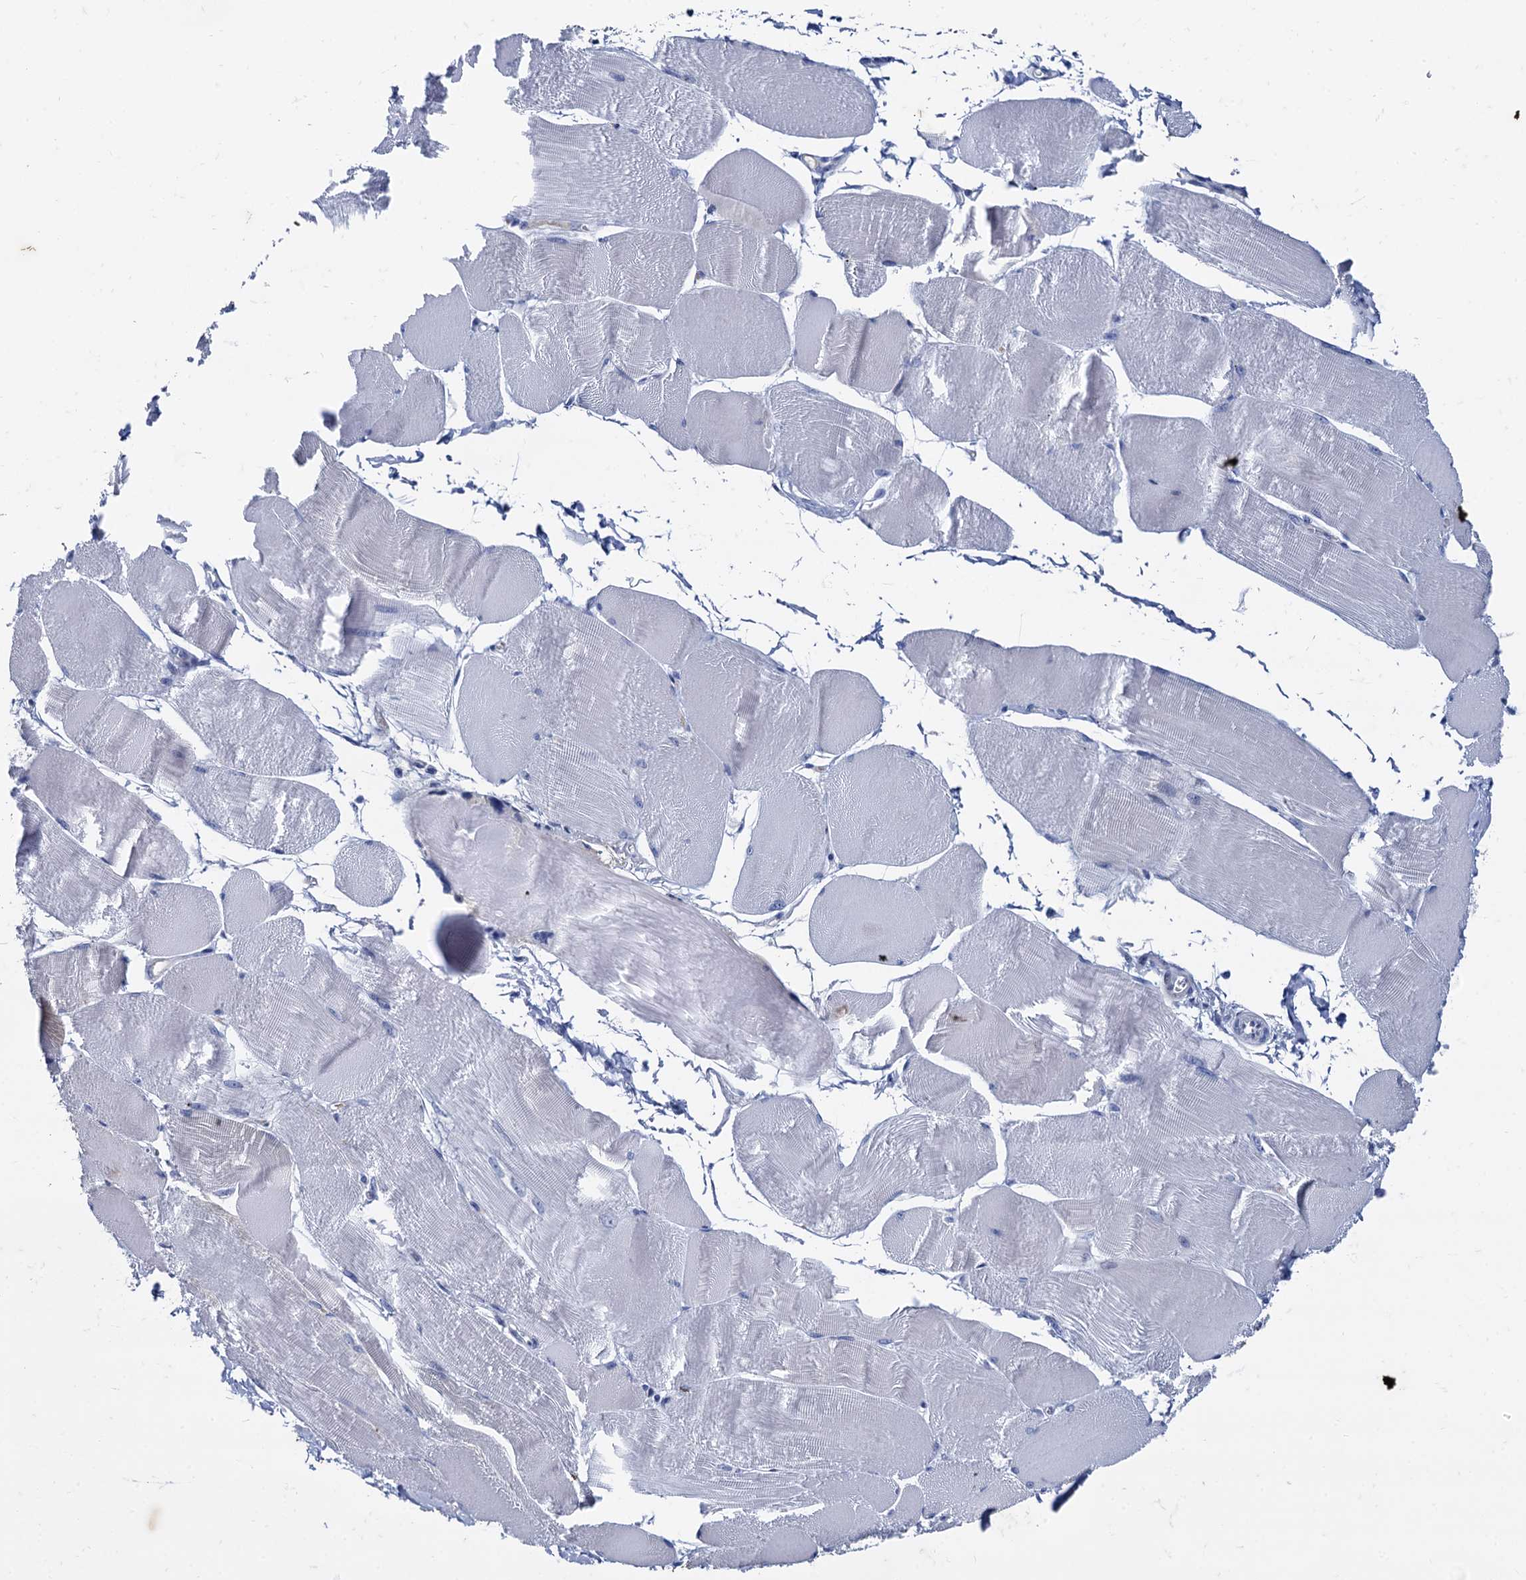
{"staining": {"intensity": "negative", "quantity": "none", "location": "none"}, "tissue": "skeletal muscle", "cell_type": "Myocytes", "image_type": "normal", "snomed": [{"axis": "morphology", "description": "Normal tissue, NOS"}, {"axis": "morphology", "description": "Basal cell carcinoma"}, {"axis": "topography", "description": "Skeletal muscle"}], "caption": "Skeletal muscle was stained to show a protein in brown. There is no significant staining in myocytes. The staining was performed using DAB (3,3'-diaminobenzidine) to visualize the protein expression in brown, while the nuclei were stained in blue with hematoxylin (Magnification: 20x).", "gene": "TMEM72", "patient": {"sex": "female", "age": 64}}